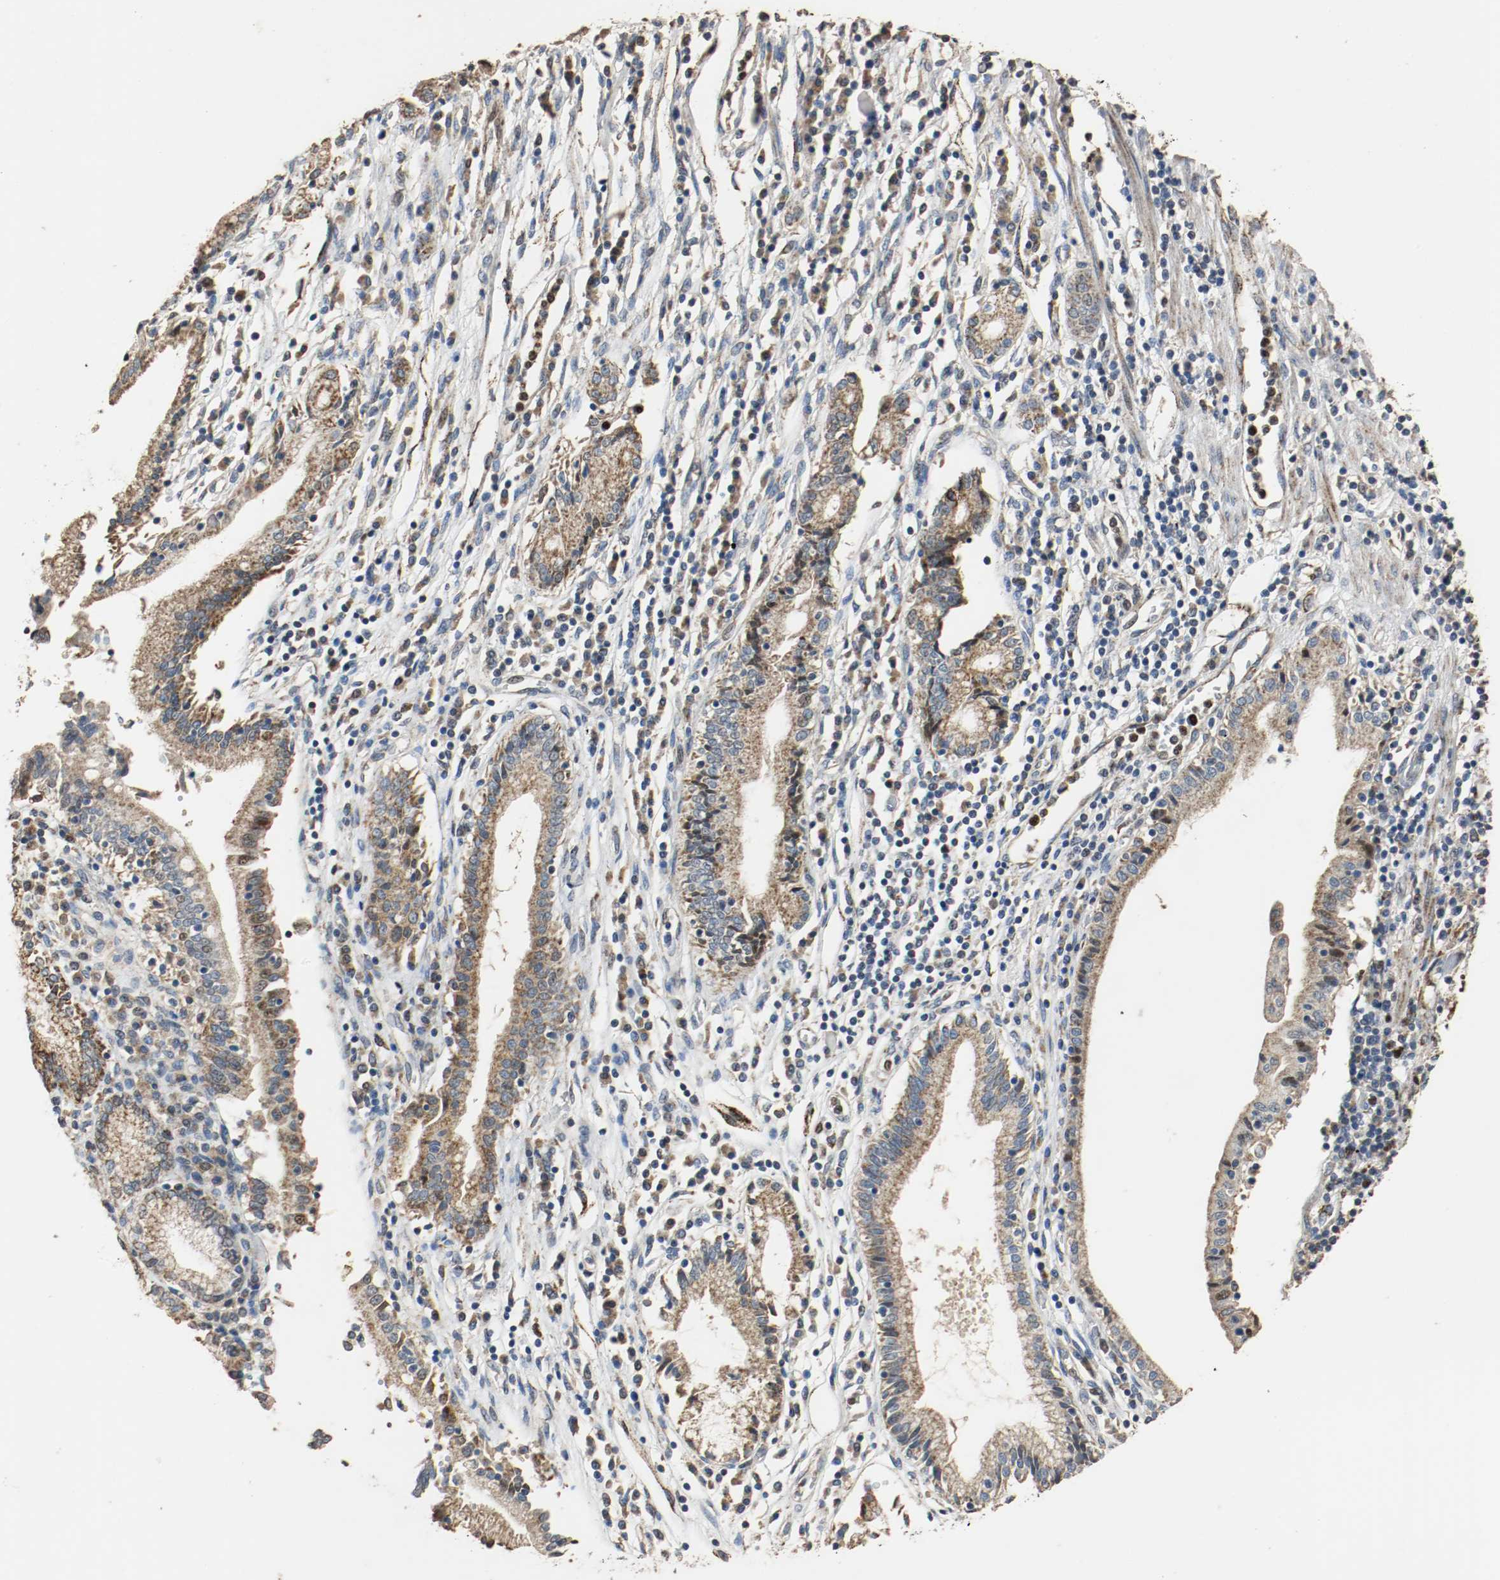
{"staining": {"intensity": "strong", "quantity": ">75%", "location": "cytoplasmic/membranous"}, "tissue": "pancreatic cancer", "cell_type": "Tumor cells", "image_type": "cancer", "snomed": [{"axis": "morphology", "description": "Adenocarcinoma, NOS"}, {"axis": "topography", "description": "Pancreas"}], "caption": "DAB (3,3'-diaminobenzidine) immunohistochemical staining of human pancreatic cancer (adenocarcinoma) reveals strong cytoplasmic/membranous protein staining in about >75% of tumor cells.", "gene": "ALDH4A1", "patient": {"sex": "female", "age": 48}}